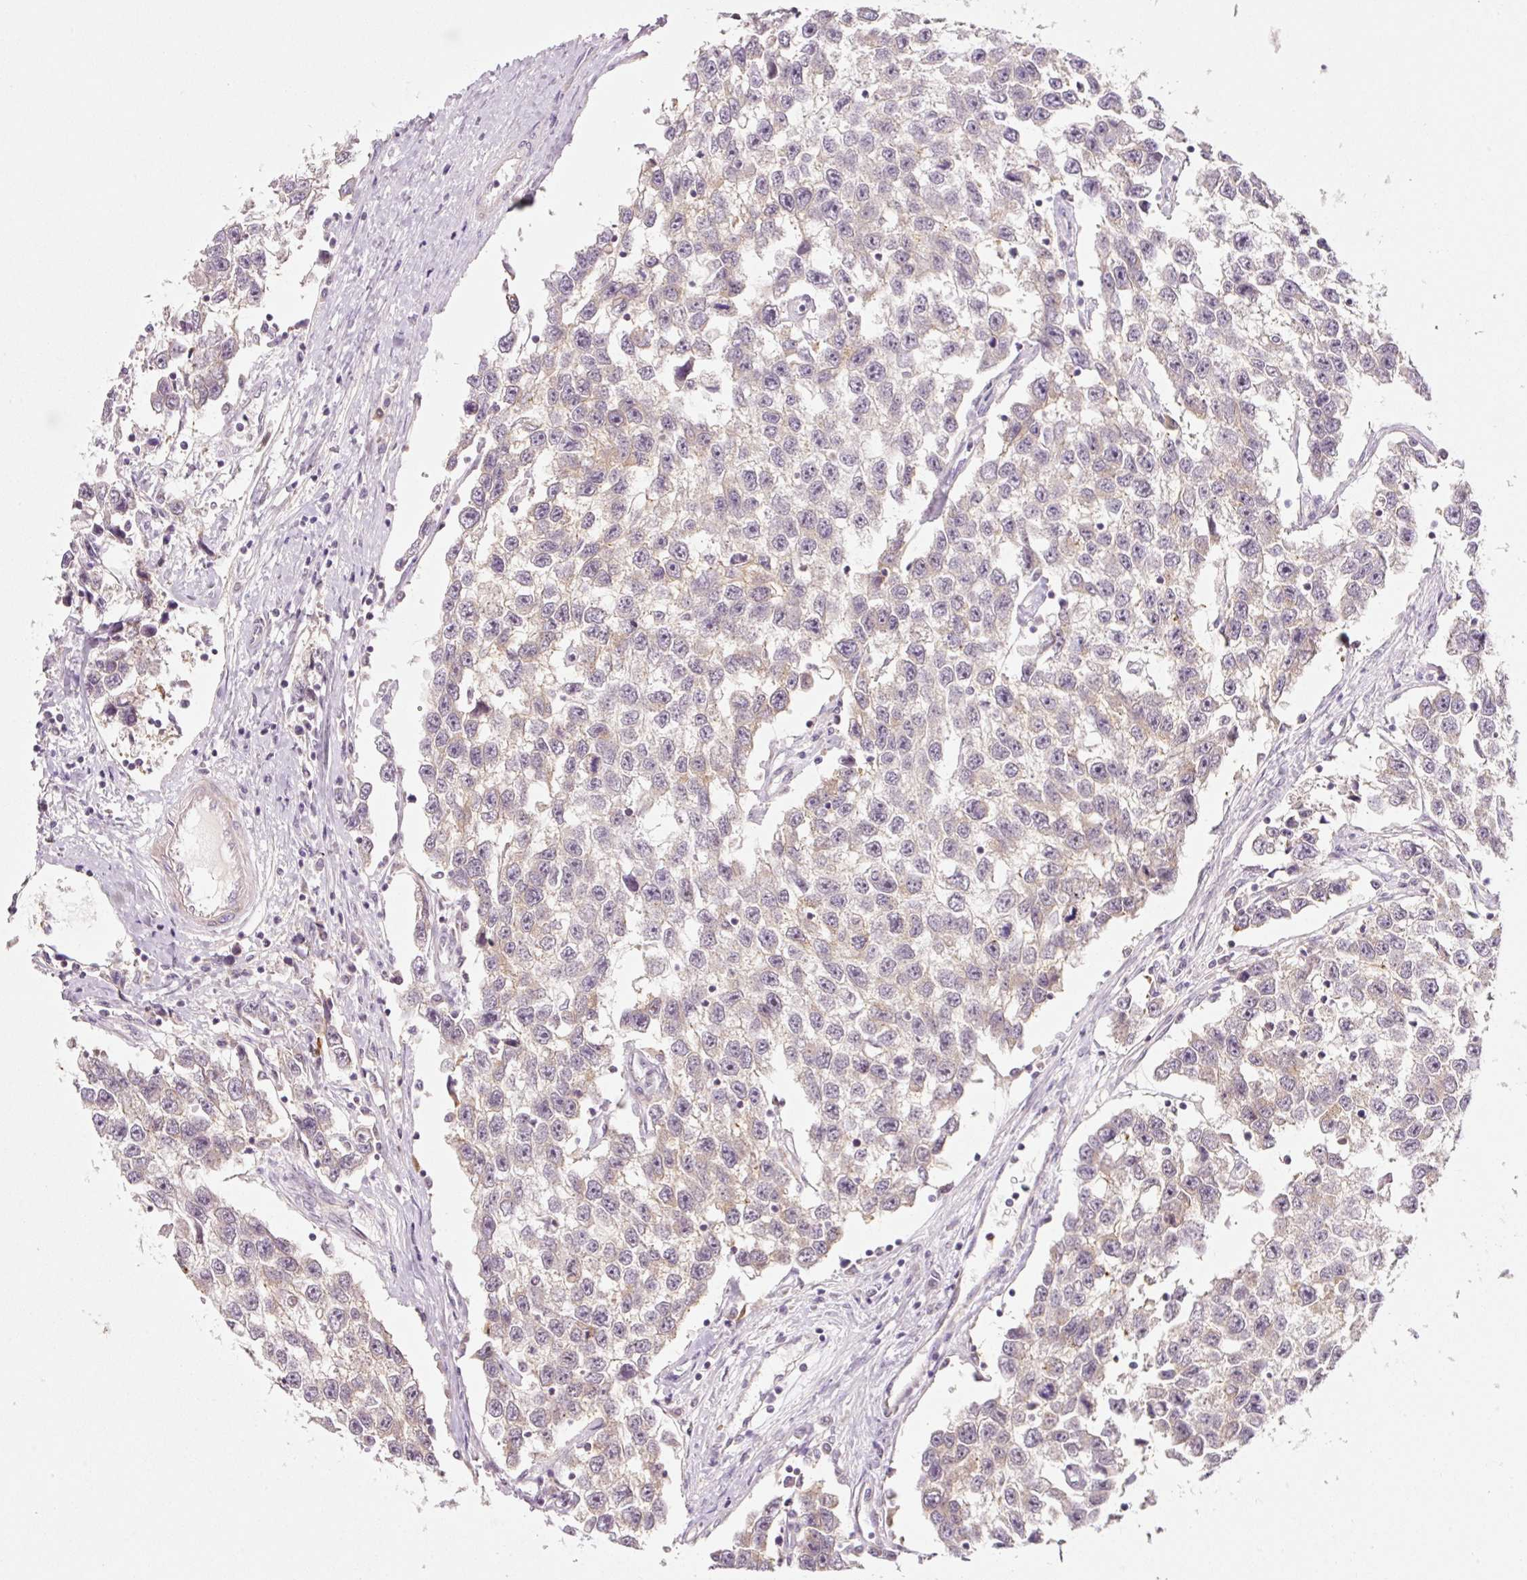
{"staining": {"intensity": "weak", "quantity": "25%-75%", "location": "cytoplasmic/membranous"}, "tissue": "testis cancer", "cell_type": "Tumor cells", "image_type": "cancer", "snomed": [{"axis": "morphology", "description": "Seminoma, NOS"}, {"axis": "topography", "description": "Testis"}], "caption": "The immunohistochemical stain labels weak cytoplasmic/membranous staining in tumor cells of testis cancer (seminoma) tissue.", "gene": "TIRAP", "patient": {"sex": "male", "age": 33}}